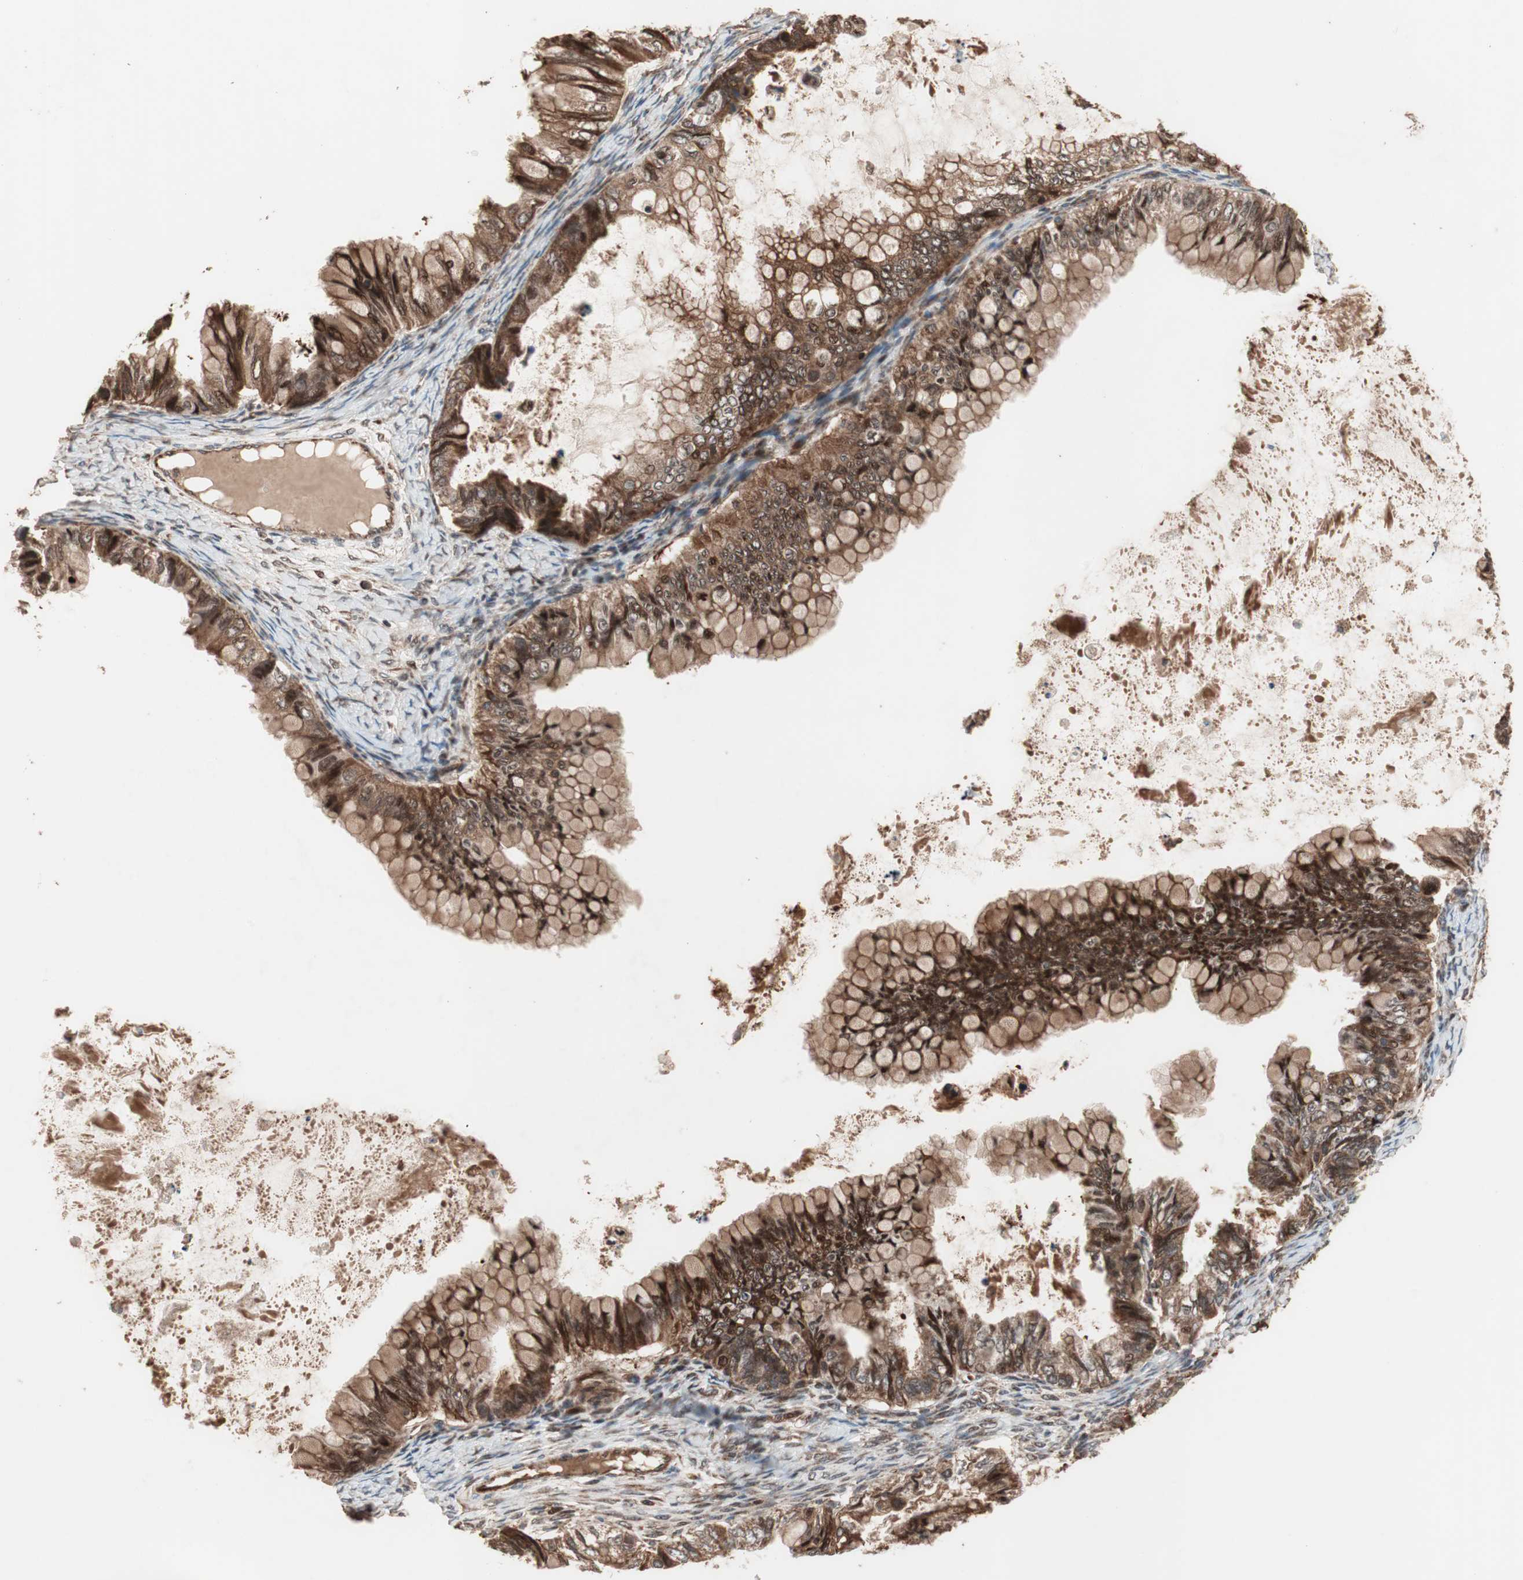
{"staining": {"intensity": "strong", "quantity": ">75%", "location": "cytoplasmic/membranous,nuclear"}, "tissue": "ovarian cancer", "cell_type": "Tumor cells", "image_type": "cancer", "snomed": [{"axis": "morphology", "description": "Cystadenocarcinoma, mucinous, NOS"}, {"axis": "topography", "description": "Ovary"}], "caption": "Protein expression analysis of ovarian mucinous cystadenocarcinoma shows strong cytoplasmic/membranous and nuclear positivity in about >75% of tumor cells.", "gene": "RAB1A", "patient": {"sex": "female", "age": 80}}